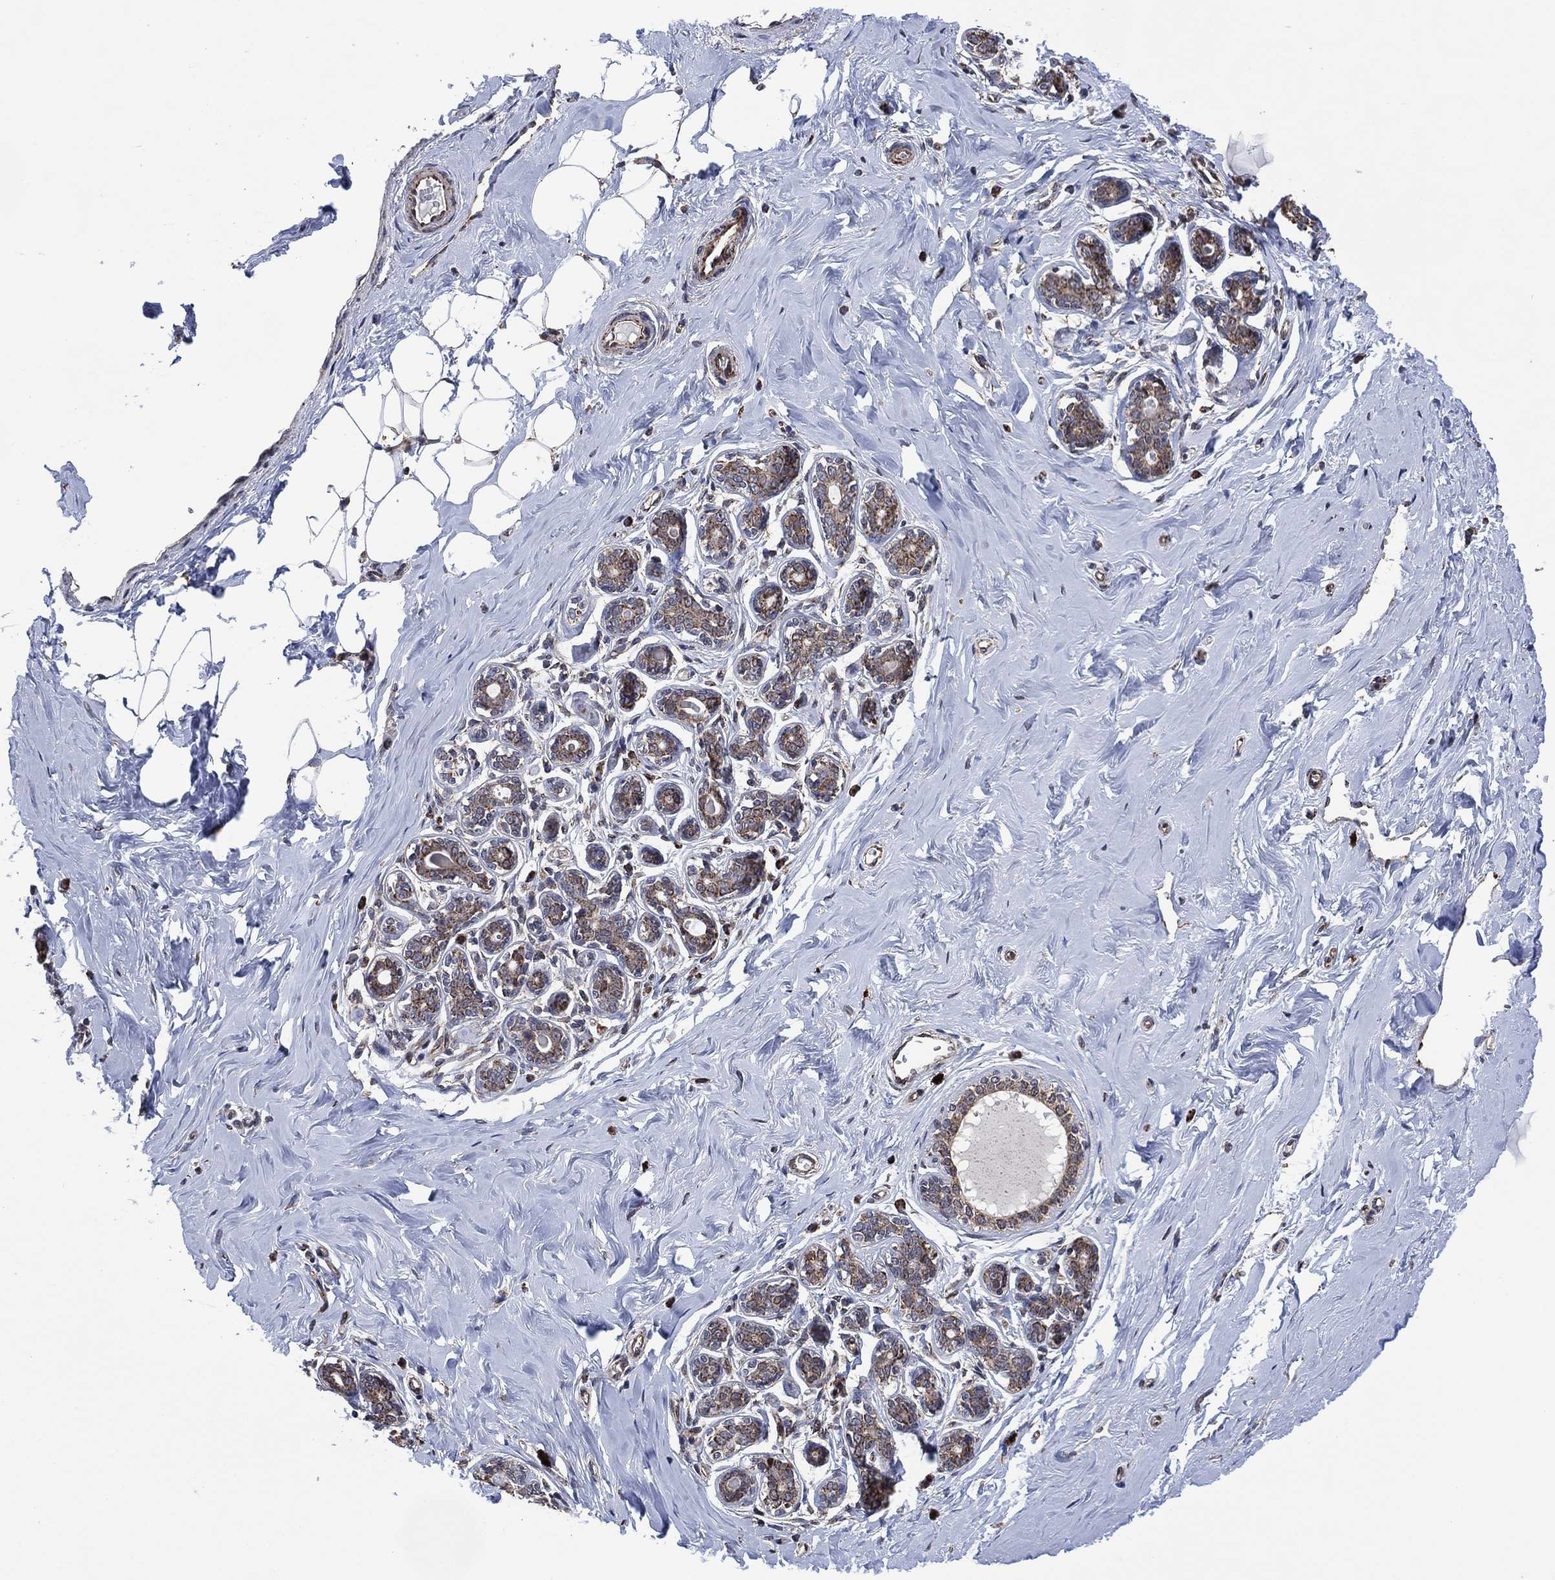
{"staining": {"intensity": "negative", "quantity": "none", "location": "none"}, "tissue": "breast", "cell_type": "Adipocytes", "image_type": "normal", "snomed": [{"axis": "morphology", "description": "Normal tissue, NOS"}, {"axis": "topography", "description": "Skin"}, {"axis": "topography", "description": "Breast"}], "caption": "Immunohistochemistry photomicrograph of unremarkable breast stained for a protein (brown), which exhibits no expression in adipocytes. Brightfield microscopy of immunohistochemistry stained with DAB (3,3'-diaminobenzidine) (brown) and hematoxylin (blue), captured at high magnification.", "gene": "HTD2", "patient": {"sex": "female", "age": 43}}